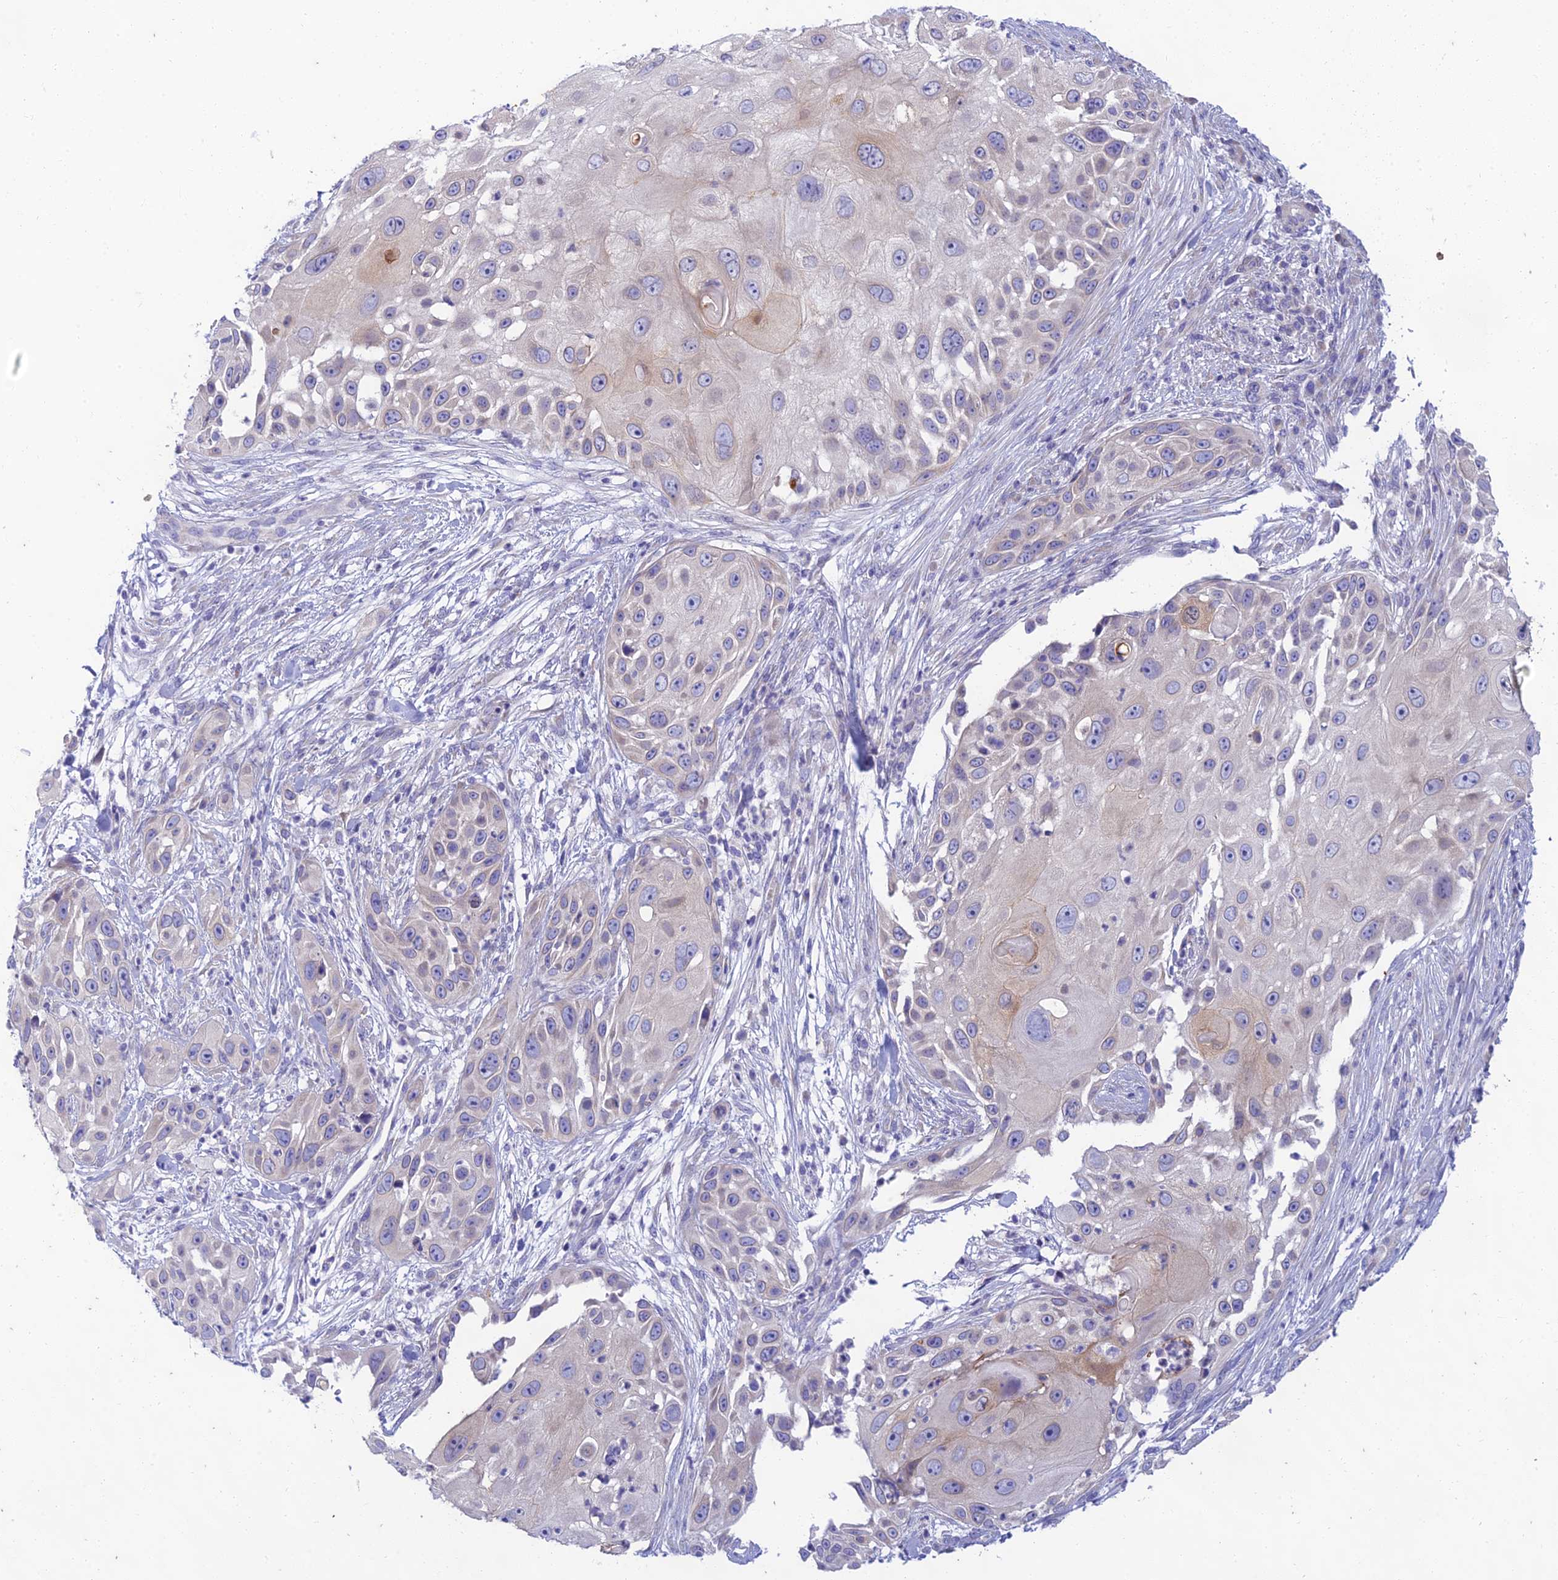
{"staining": {"intensity": "negative", "quantity": "none", "location": "none"}, "tissue": "skin cancer", "cell_type": "Tumor cells", "image_type": "cancer", "snomed": [{"axis": "morphology", "description": "Squamous cell carcinoma, NOS"}, {"axis": "topography", "description": "Skin"}], "caption": "Immunohistochemistry image of neoplastic tissue: human squamous cell carcinoma (skin) stained with DAB (3,3'-diaminobenzidine) shows no significant protein expression in tumor cells.", "gene": "PTCD2", "patient": {"sex": "female", "age": 44}}